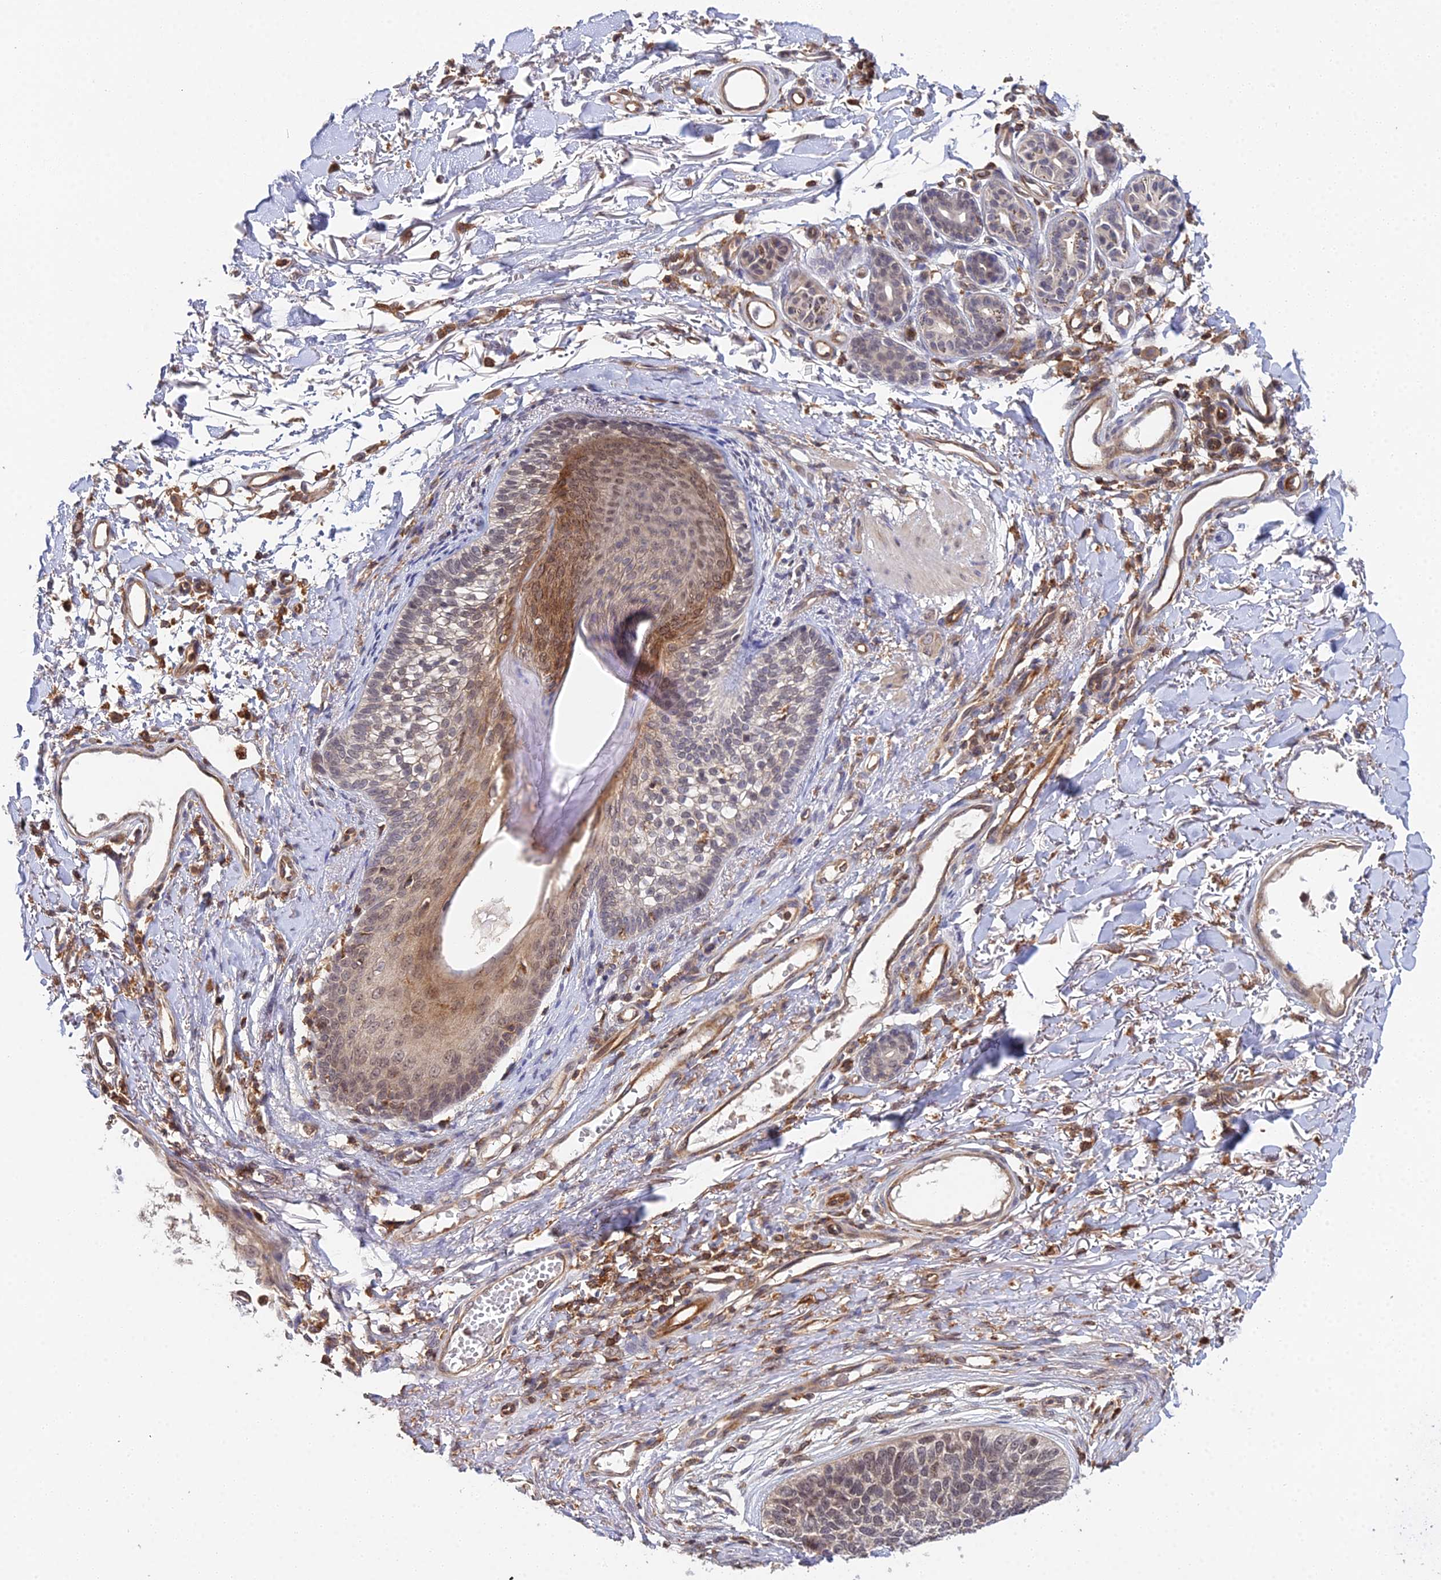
{"staining": {"intensity": "weak", "quantity": ">75%", "location": "nuclear"}, "tissue": "skin cancer", "cell_type": "Tumor cells", "image_type": "cancer", "snomed": [{"axis": "morphology", "description": "Basal cell carcinoma"}, {"axis": "topography", "description": "Skin"}], "caption": "High-power microscopy captured an IHC photomicrograph of skin basal cell carcinoma, revealing weak nuclear positivity in approximately >75% of tumor cells.", "gene": "TPRX1", "patient": {"sex": "female", "age": 84}}